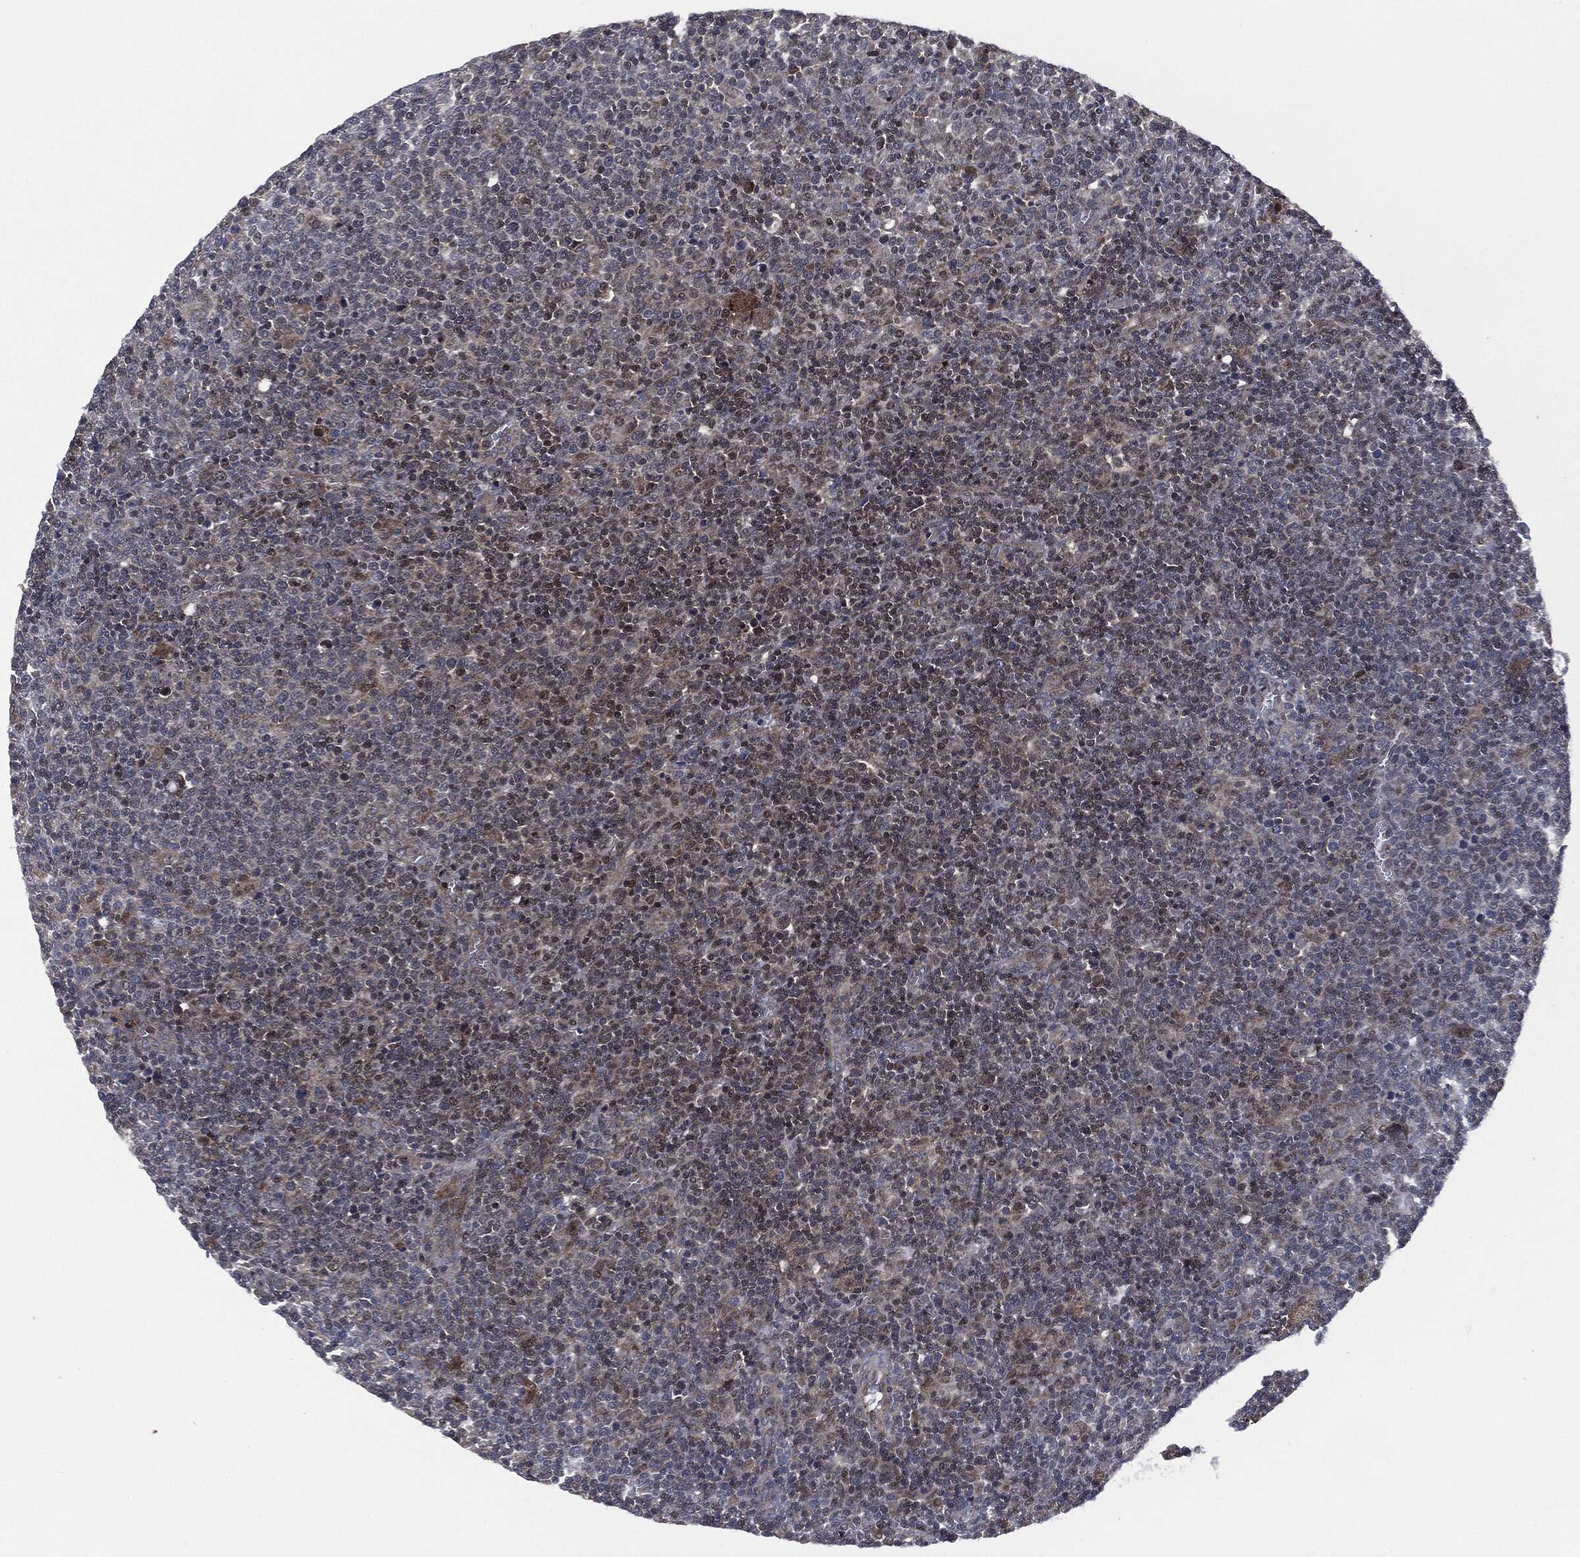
{"staining": {"intensity": "moderate", "quantity": "<25%", "location": "cytoplasmic/membranous"}, "tissue": "lymphoma", "cell_type": "Tumor cells", "image_type": "cancer", "snomed": [{"axis": "morphology", "description": "Malignant lymphoma, non-Hodgkin's type, High grade"}, {"axis": "topography", "description": "Lymph node"}], "caption": "Moderate cytoplasmic/membranous positivity is identified in about <25% of tumor cells in lymphoma.", "gene": "HRAS", "patient": {"sex": "male", "age": 61}}